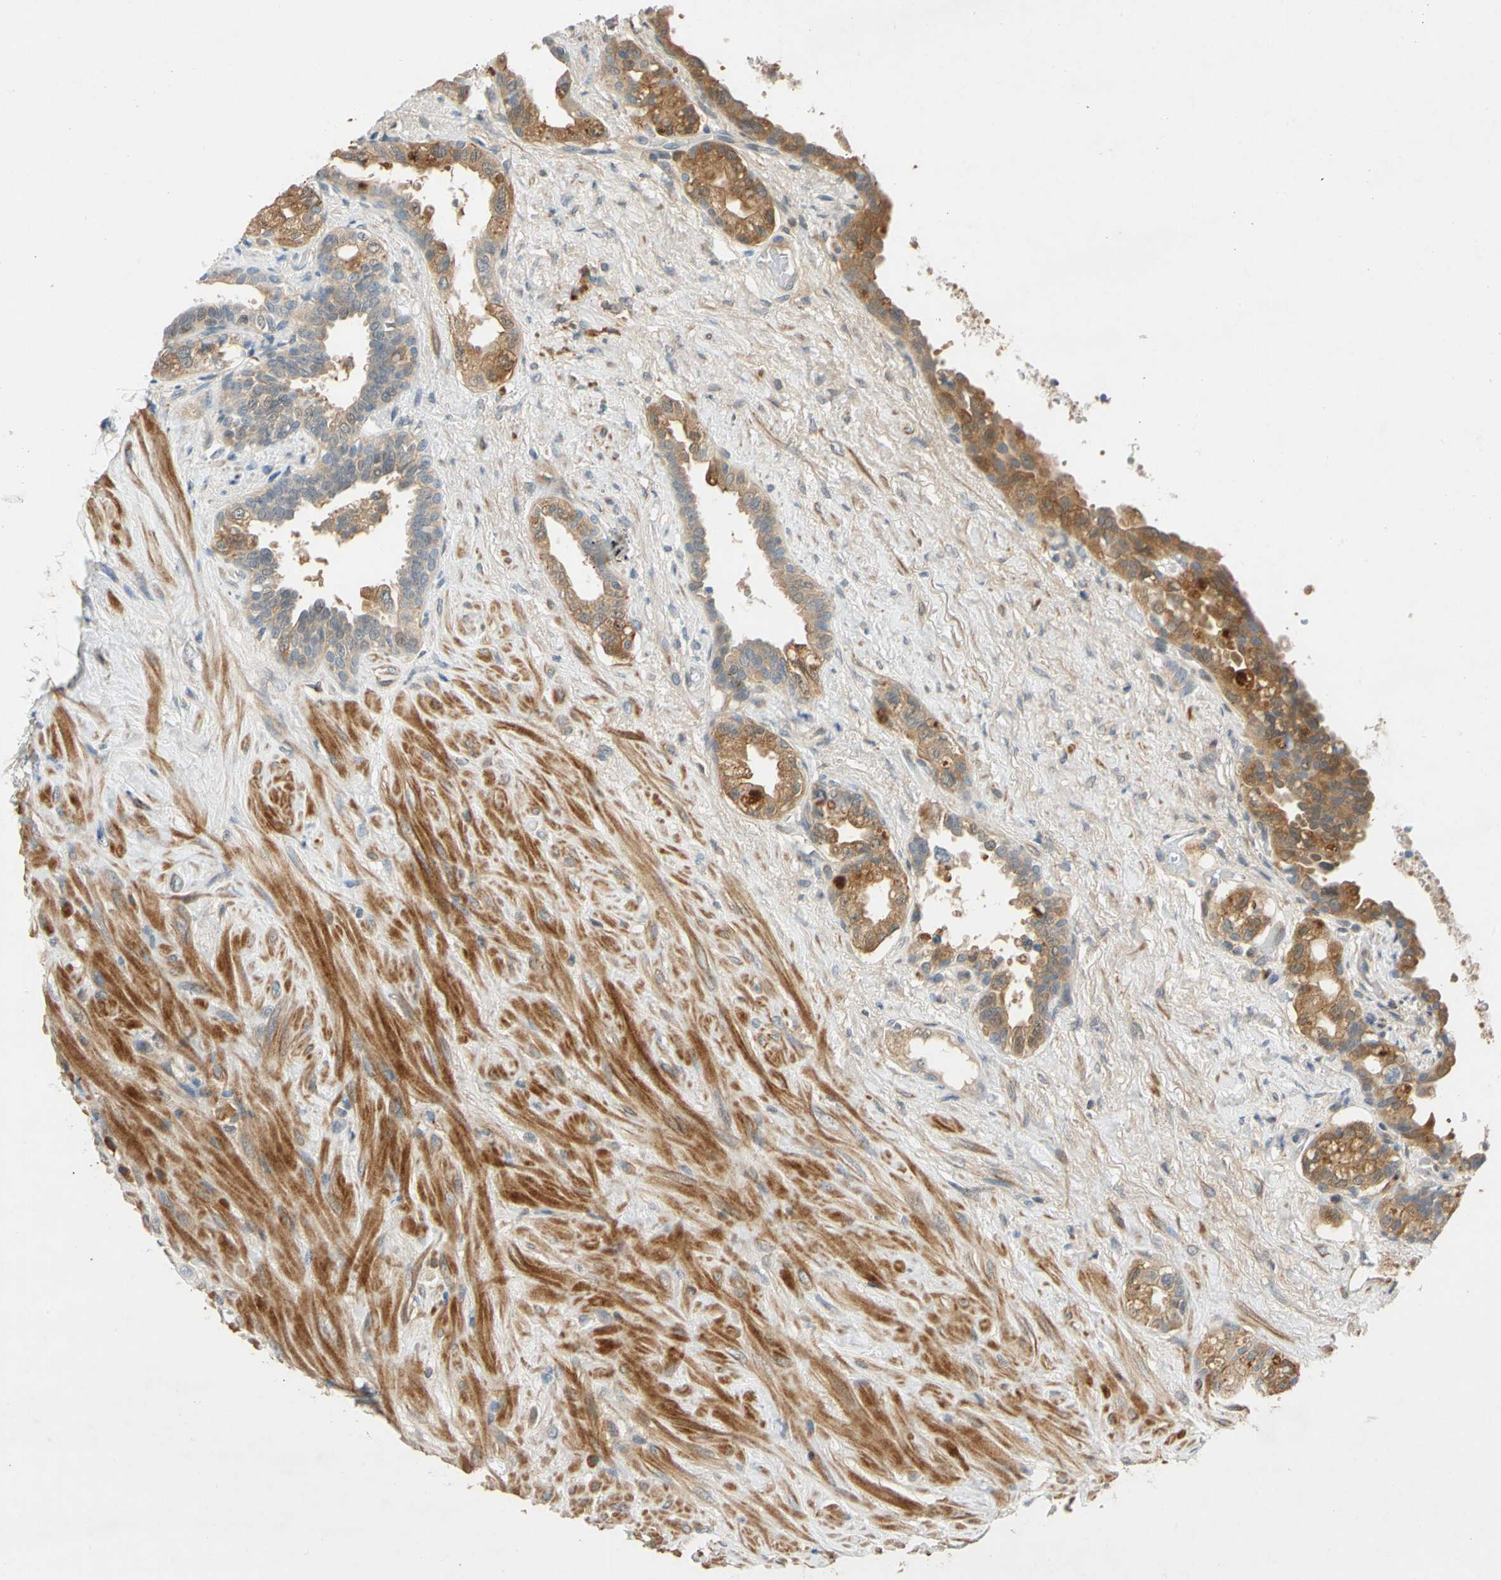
{"staining": {"intensity": "moderate", "quantity": "25%-75%", "location": "cytoplasmic/membranous"}, "tissue": "seminal vesicle", "cell_type": "Glandular cells", "image_type": "normal", "snomed": [{"axis": "morphology", "description": "Normal tissue, NOS"}, {"axis": "topography", "description": "Seminal veicle"}], "caption": "IHC image of normal human seminal vesicle stained for a protein (brown), which shows medium levels of moderate cytoplasmic/membranous expression in approximately 25%-75% of glandular cells.", "gene": "WIPI1", "patient": {"sex": "male", "age": 61}}